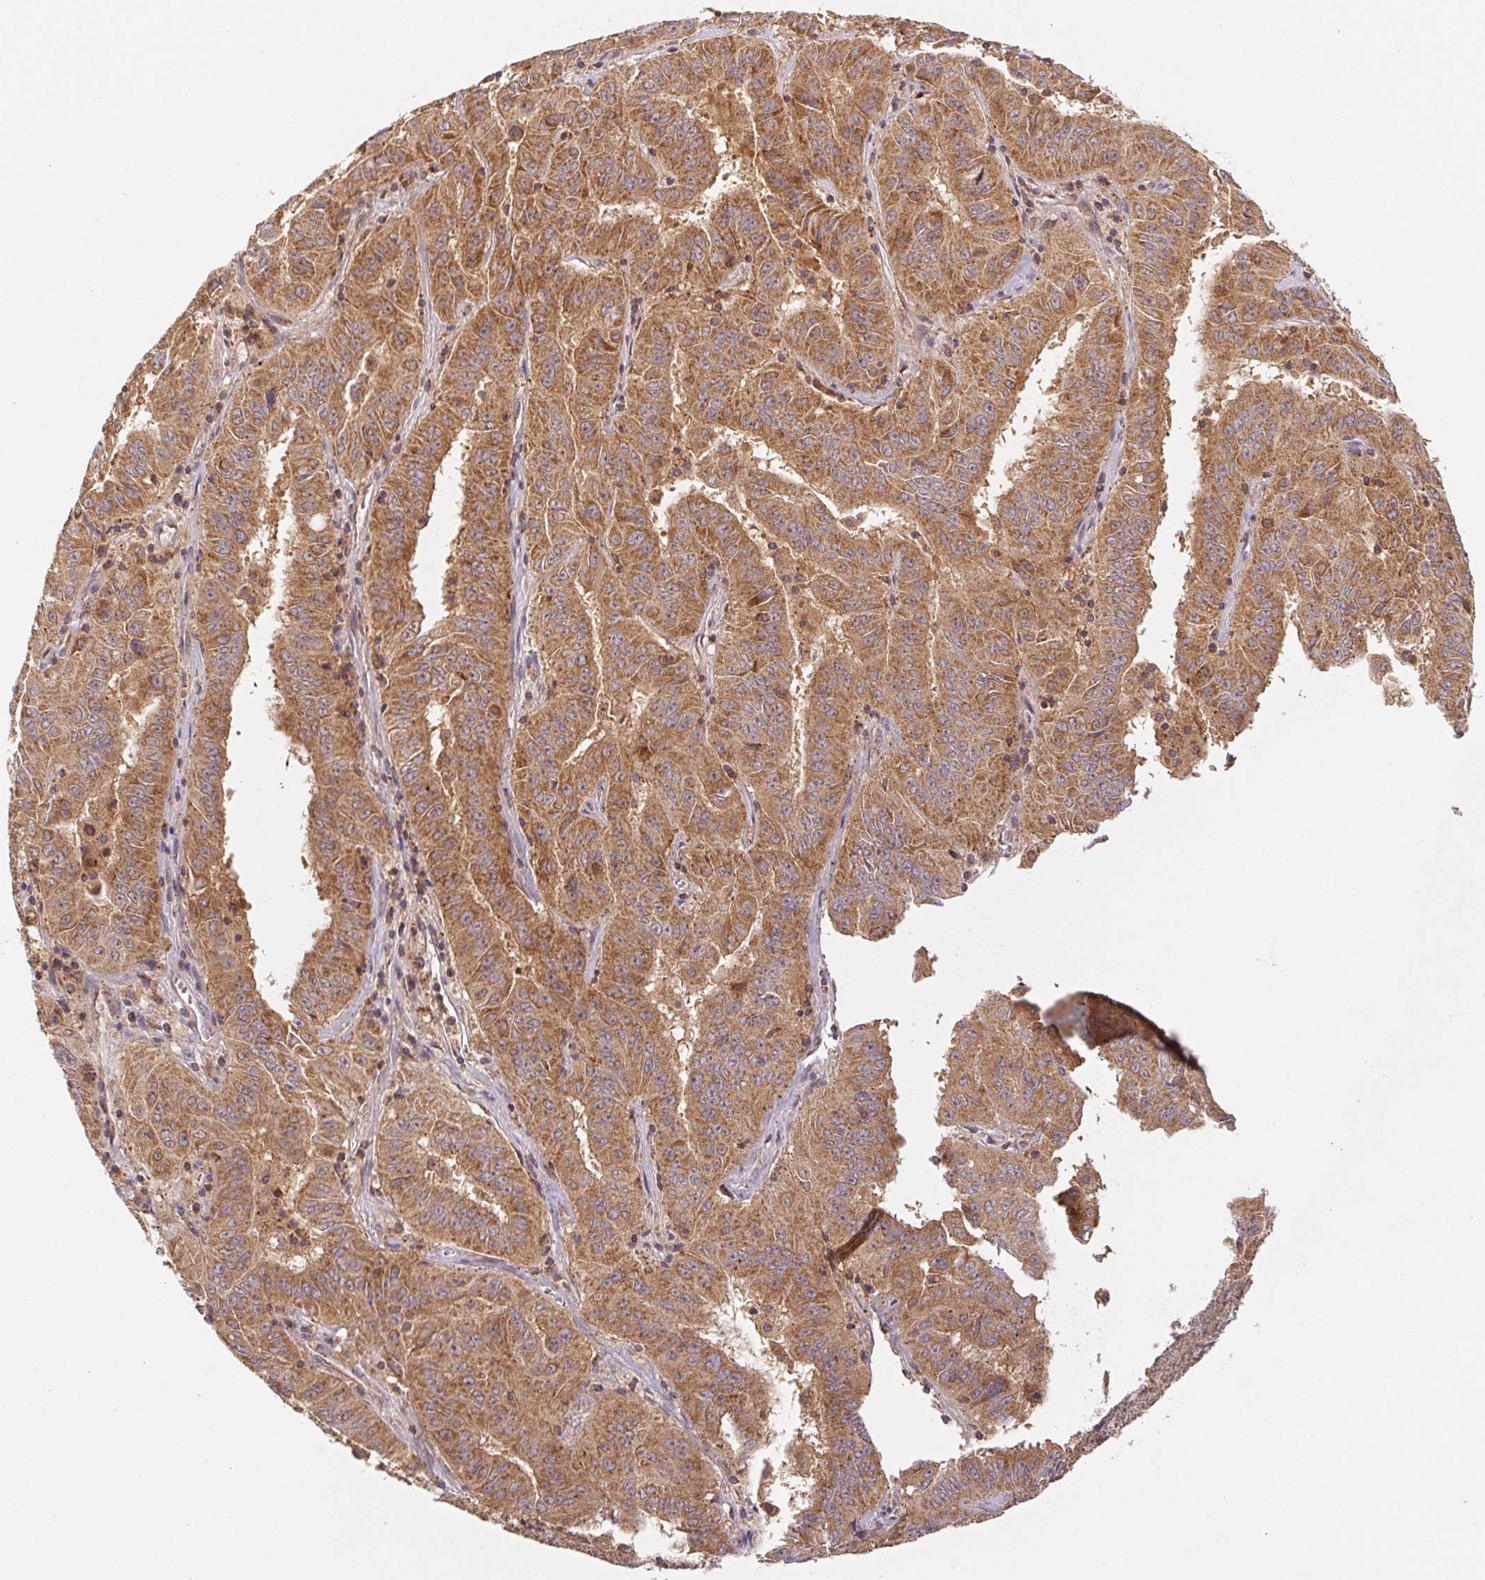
{"staining": {"intensity": "moderate", "quantity": ">75%", "location": "cytoplasmic/membranous"}, "tissue": "pancreatic cancer", "cell_type": "Tumor cells", "image_type": "cancer", "snomed": [{"axis": "morphology", "description": "Adenocarcinoma, NOS"}, {"axis": "topography", "description": "Pancreas"}], "caption": "A photomicrograph of pancreatic cancer (adenocarcinoma) stained for a protein displays moderate cytoplasmic/membranous brown staining in tumor cells.", "gene": "MTHFD1", "patient": {"sex": "male", "age": 63}}